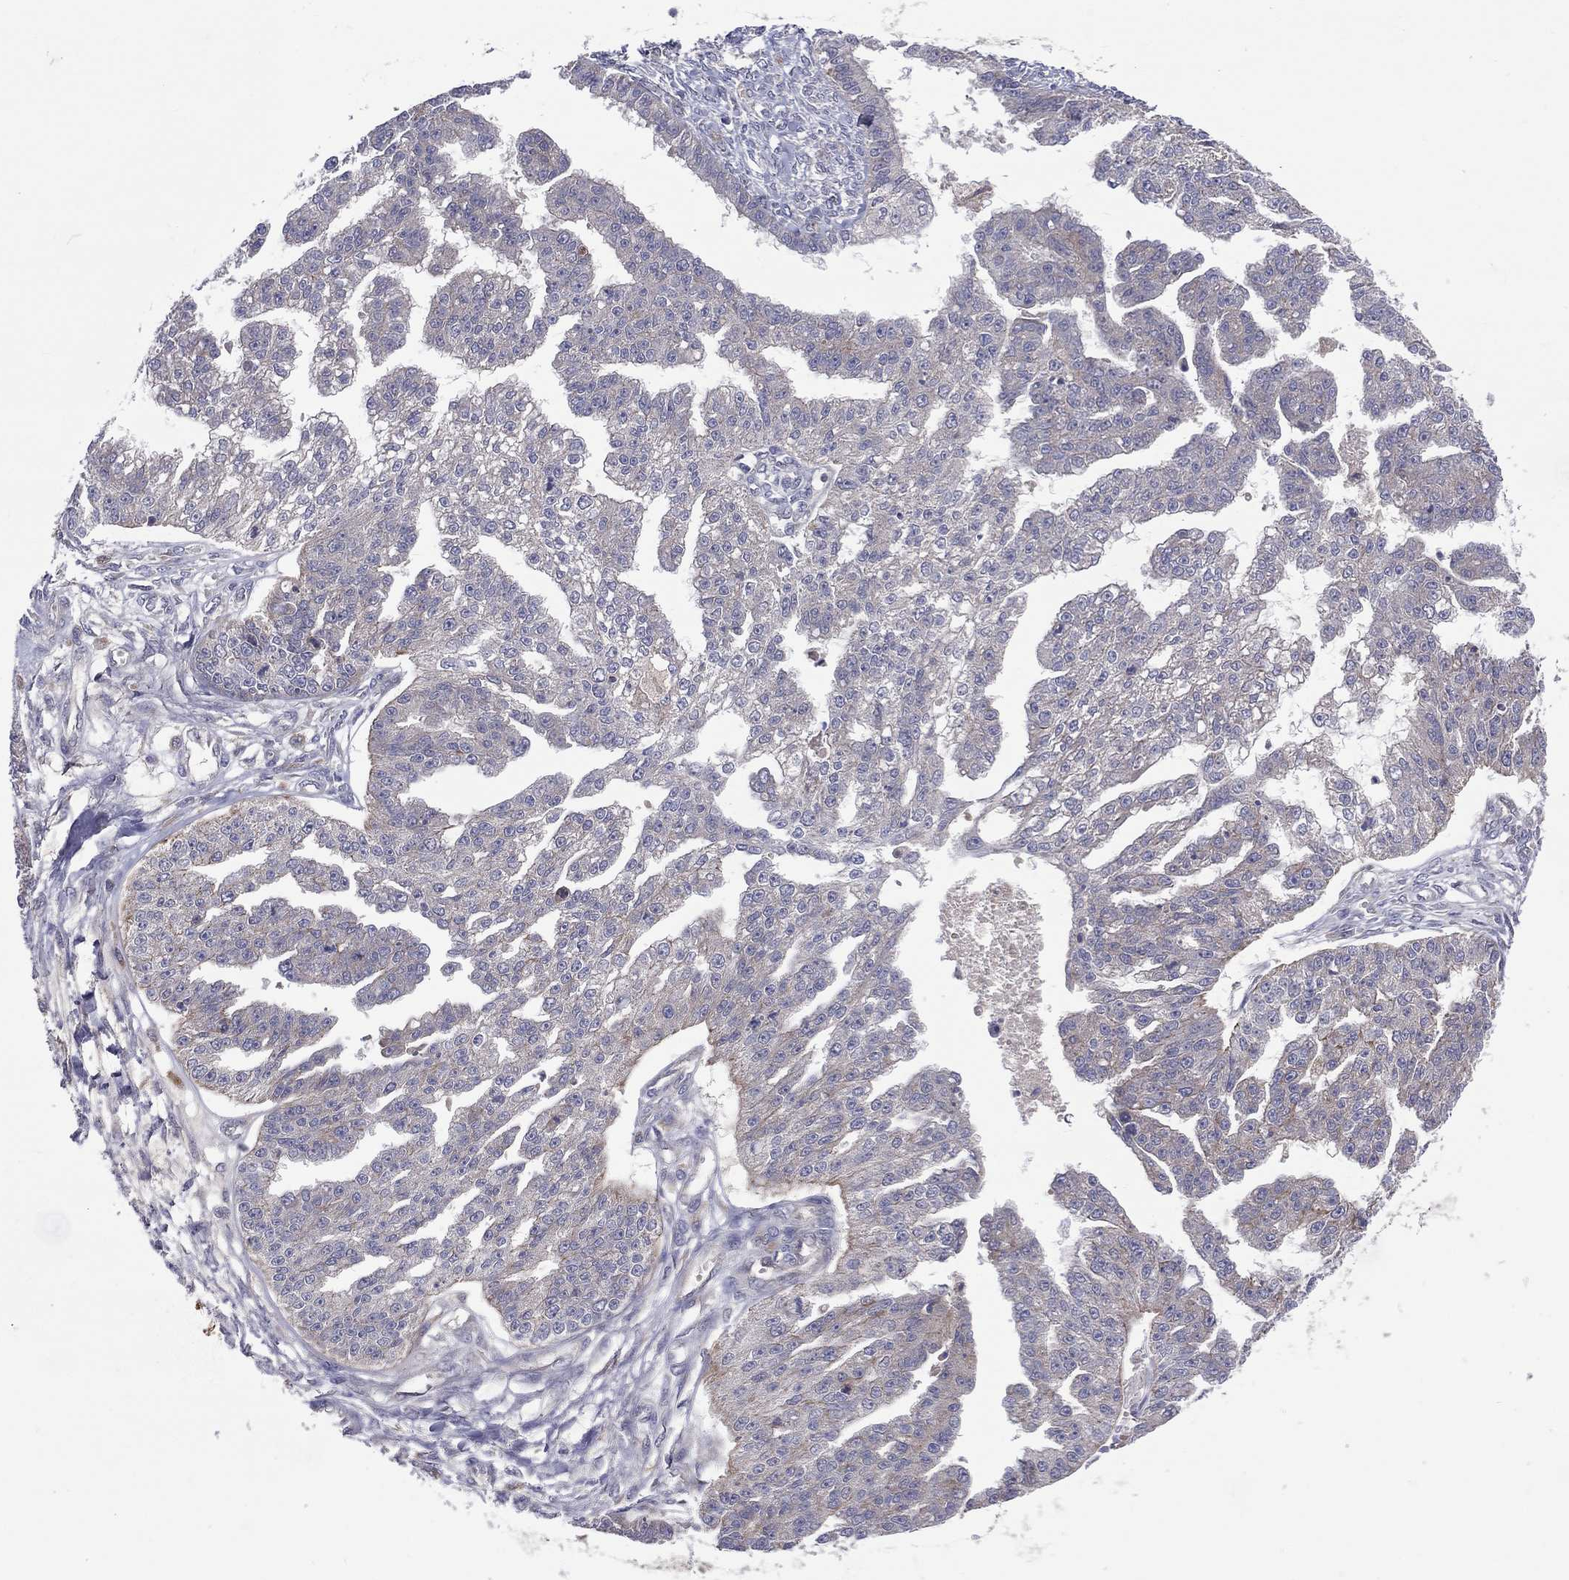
{"staining": {"intensity": "negative", "quantity": "none", "location": "none"}, "tissue": "ovarian cancer", "cell_type": "Tumor cells", "image_type": "cancer", "snomed": [{"axis": "morphology", "description": "Cystadenocarcinoma, serous, NOS"}, {"axis": "topography", "description": "Ovary"}], "caption": "A micrograph of human ovarian cancer (serous cystadenocarcinoma) is negative for staining in tumor cells.", "gene": "STARD3", "patient": {"sex": "female", "age": 58}}